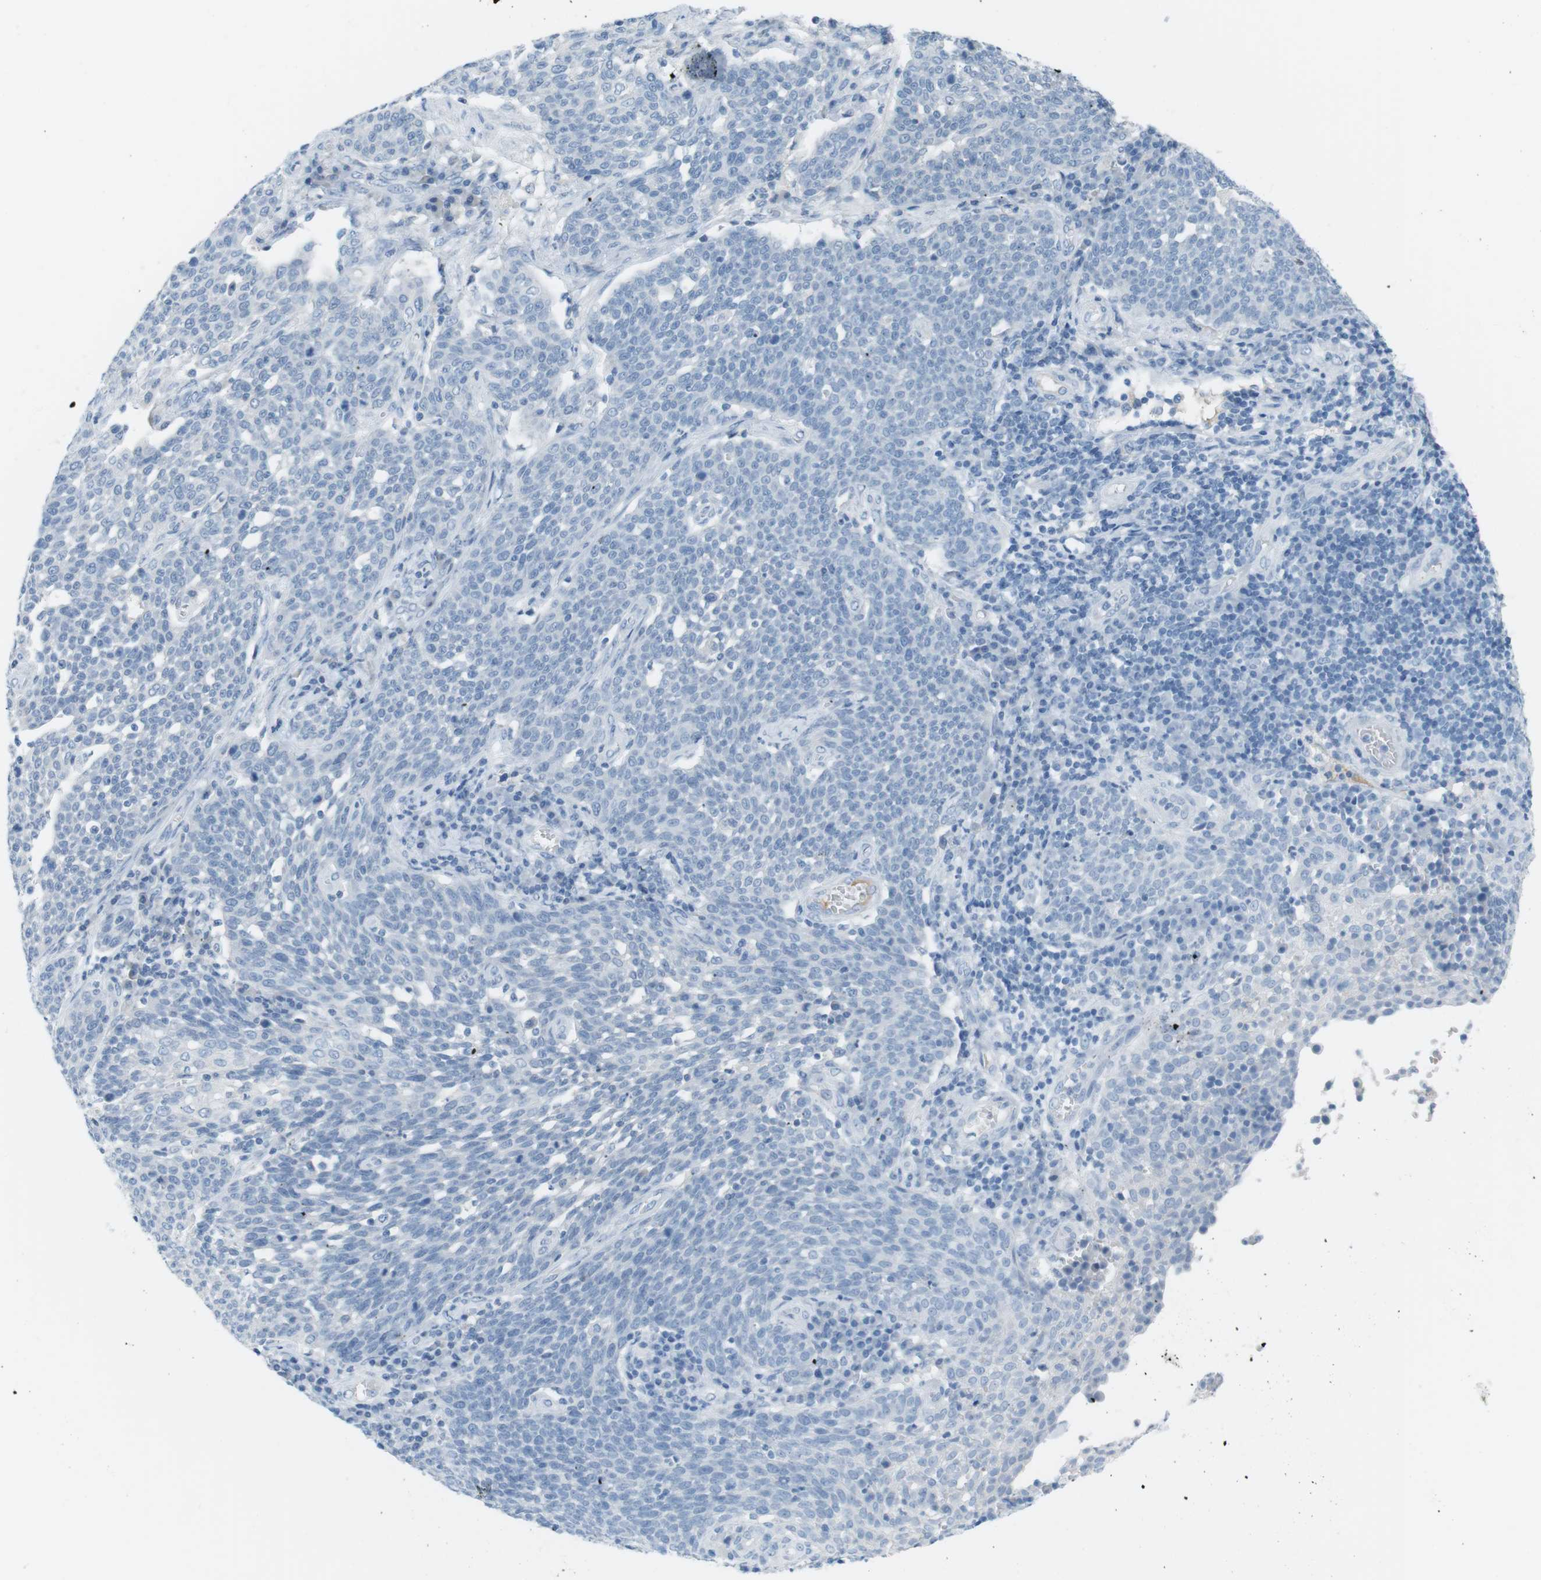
{"staining": {"intensity": "negative", "quantity": "none", "location": "none"}, "tissue": "cervical cancer", "cell_type": "Tumor cells", "image_type": "cancer", "snomed": [{"axis": "morphology", "description": "Squamous cell carcinoma, NOS"}, {"axis": "topography", "description": "Cervix"}], "caption": "Tumor cells are negative for brown protein staining in cervical squamous cell carcinoma. (Stains: DAB (3,3'-diaminobenzidine) immunohistochemistry (IHC) with hematoxylin counter stain, Microscopy: brightfield microscopy at high magnification).", "gene": "AZGP1", "patient": {"sex": "female", "age": 34}}